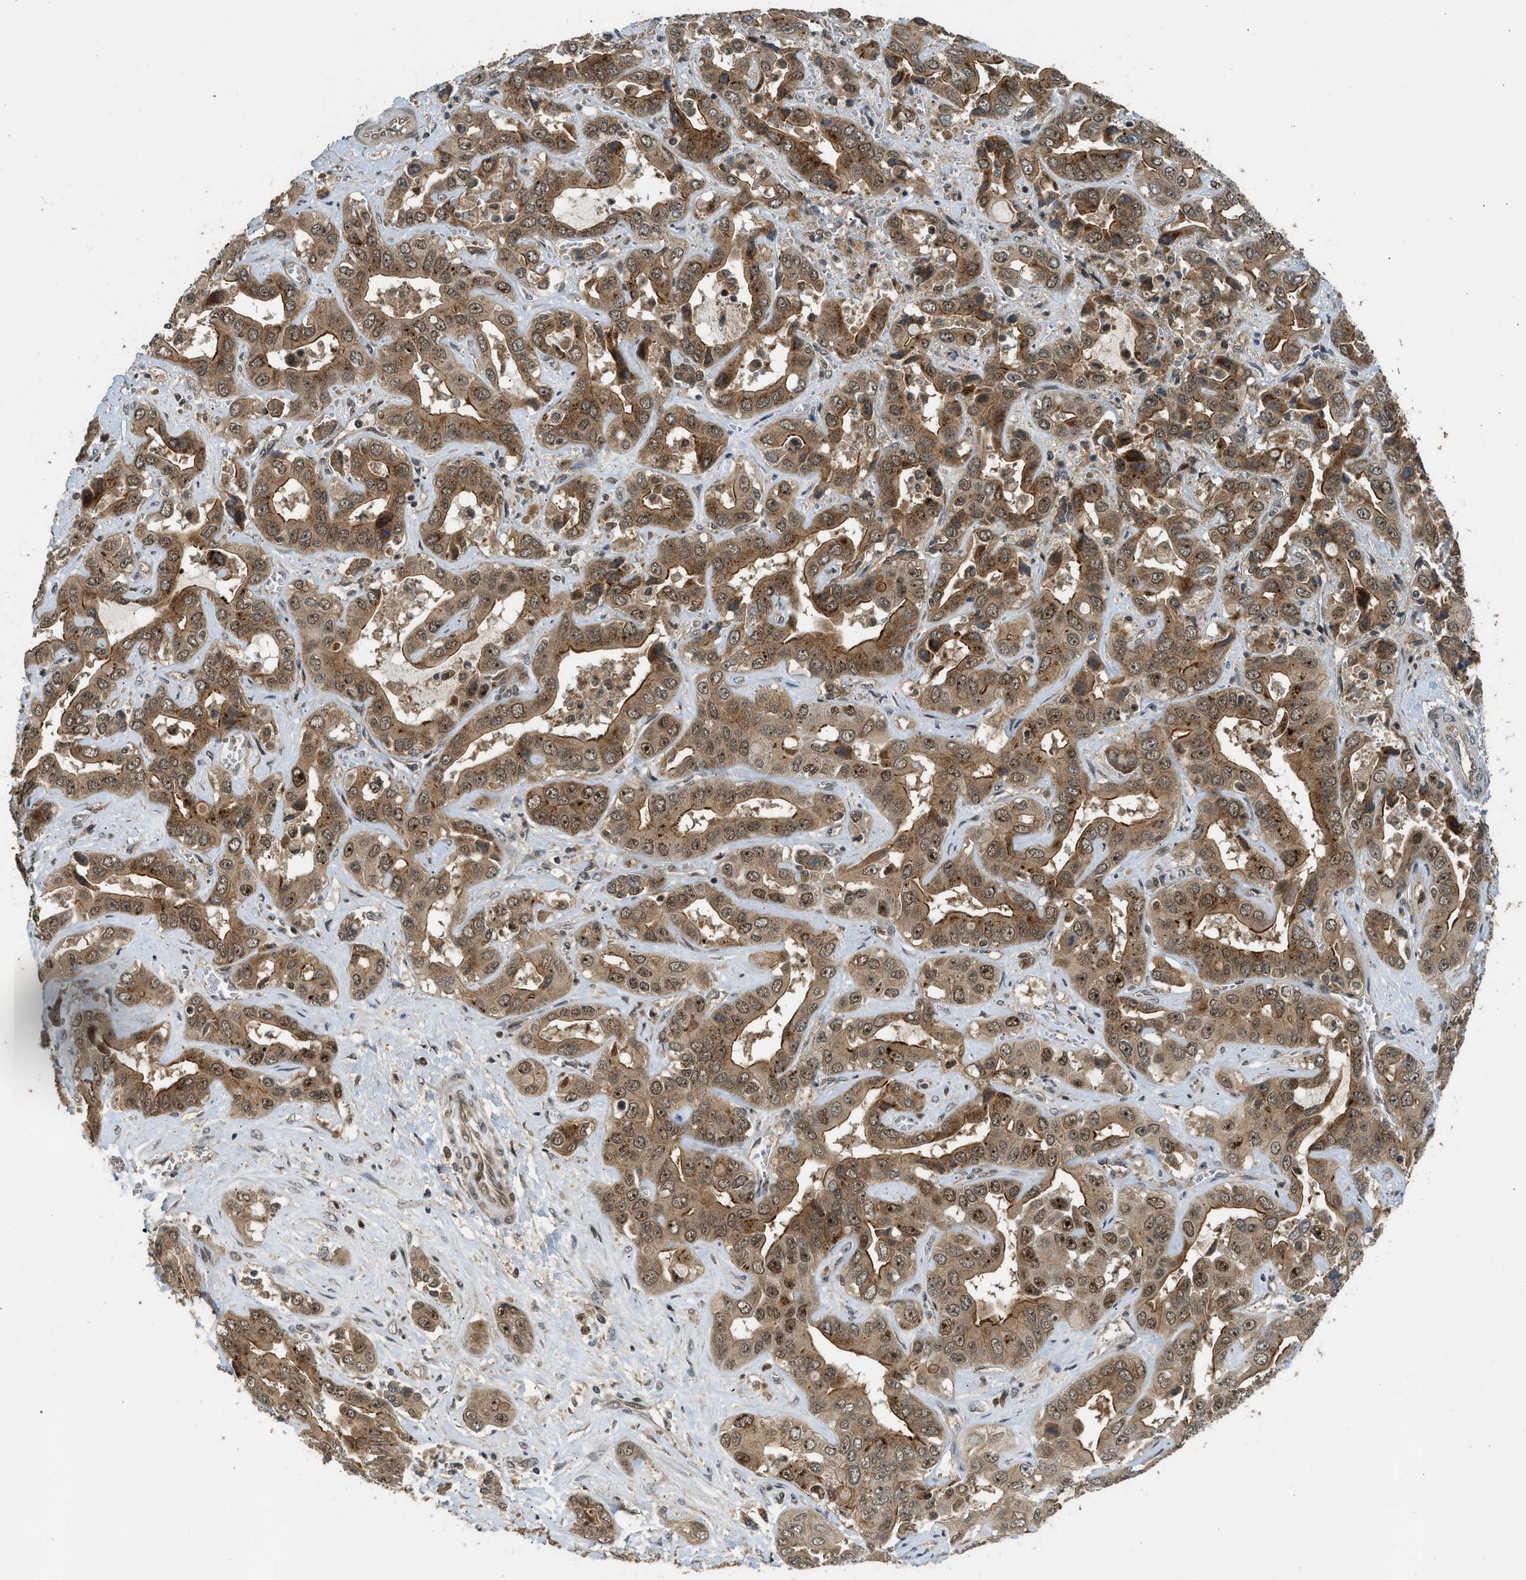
{"staining": {"intensity": "moderate", "quantity": ">75%", "location": "cytoplasmic/membranous,nuclear"}, "tissue": "liver cancer", "cell_type": "Tumor cells", "image_type": "cancer", "snomed": [{"axis": "morphology", "description": "Cholangiocarcinoma"}, {"axis": "topography", "description": "Liver"}], "caption": "Liver cancer was stained to show a protein in brown. There is medium levels of moderate cytoplasmic/membranous and nuclear positivity in approximately >75% of tumor cells.", "gene": "GET1", "patient": {"sex": "female", "age": 52}}